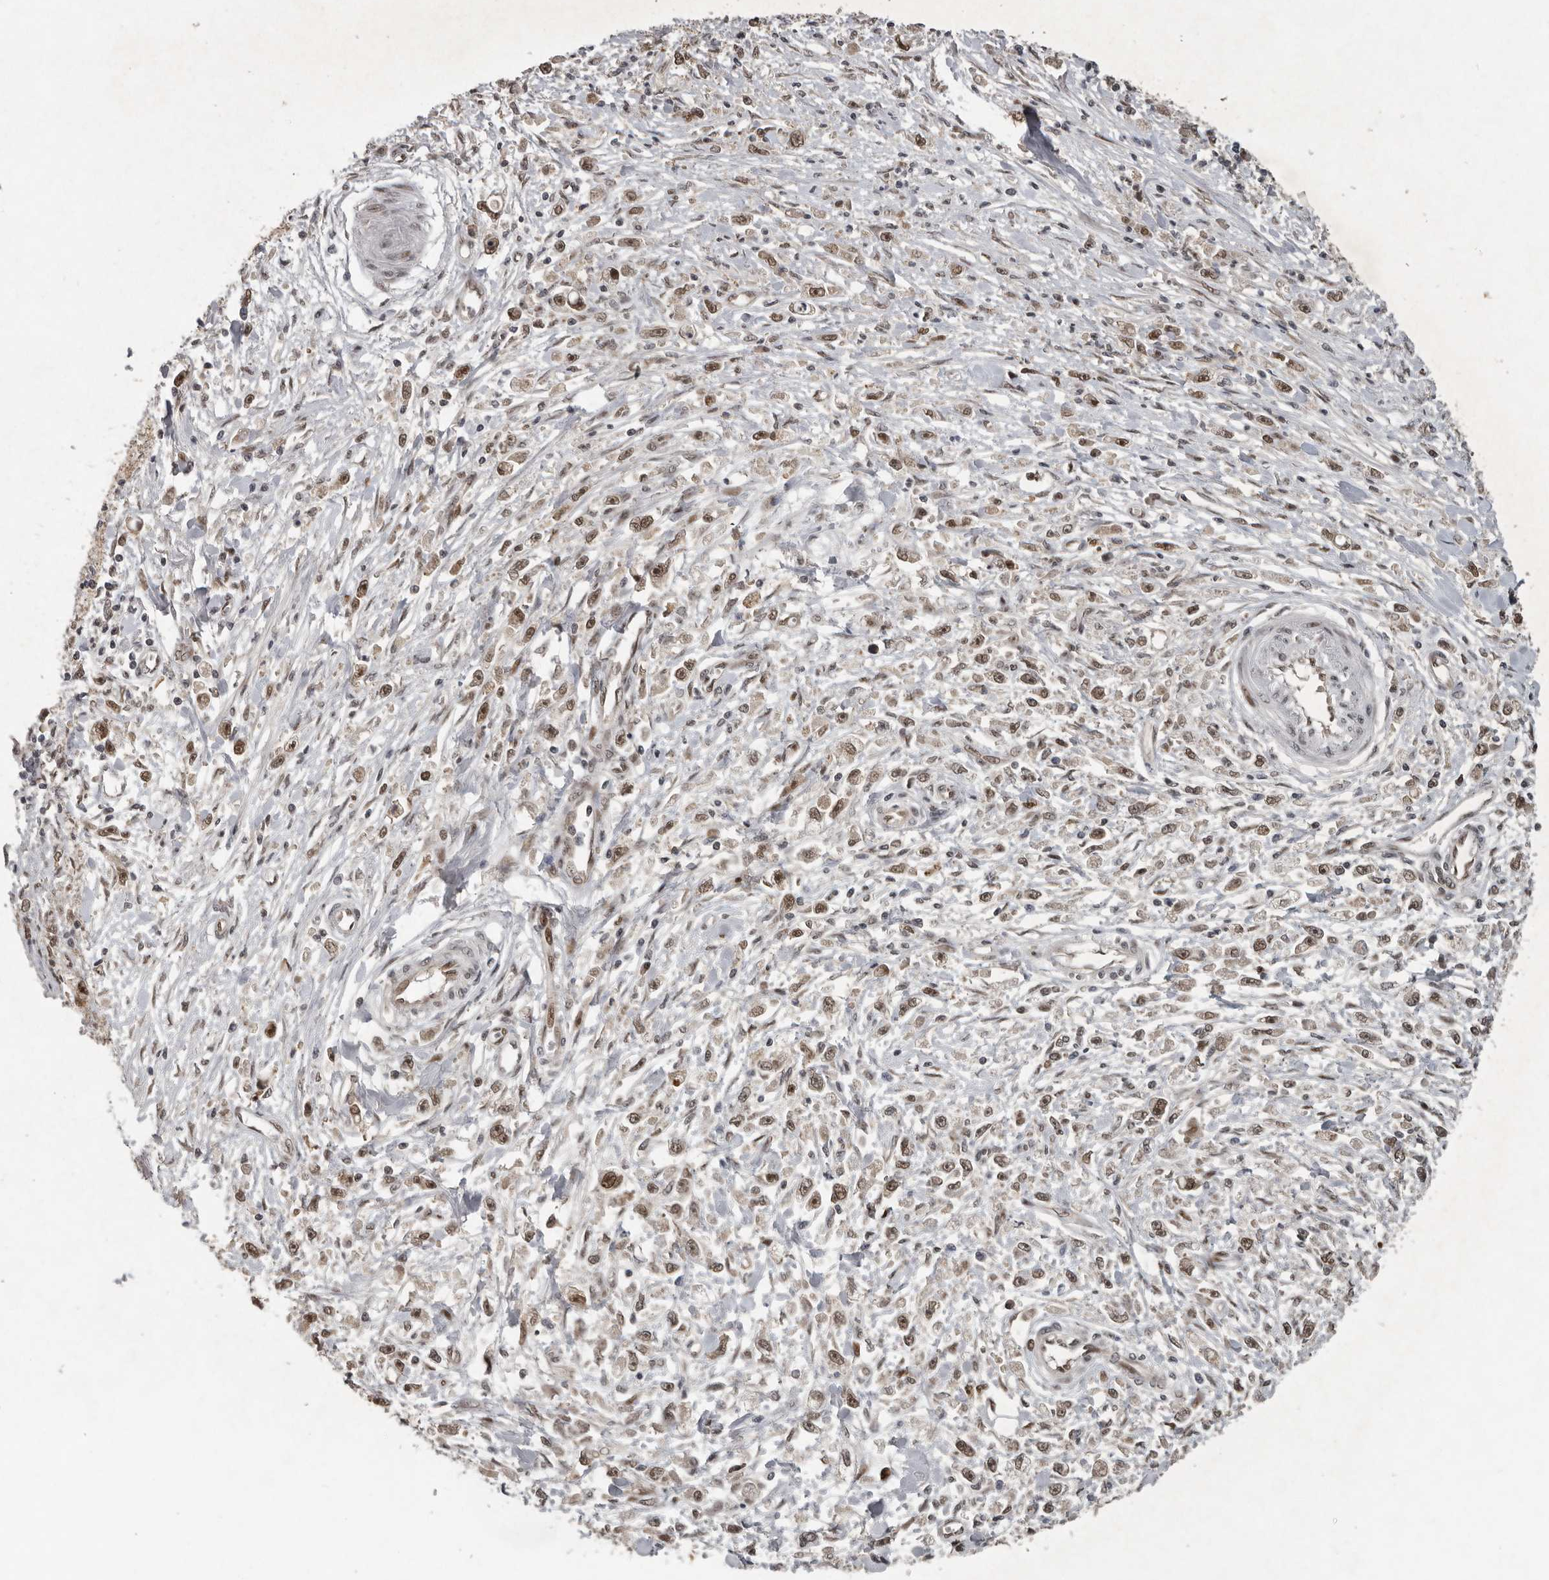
{"staining": {"intensity": "weak", "quantity": ">75%", "location": "nuclear"}, "tissue": "stomach cancer", "cell_type": "Tumor cells", "image_type": "cancer", "snomed": [{"axis": "morphology", "description": "Adenocarcinoma, NOS"}, {"axis": "topography", "description": "Stomach"}], "caption": "The histopathology image shows staining of adenocarcinoma (stomach), revealing weak nuclear protein expression (brown color) within tumor cells.", "gene": "CDC27", "patient": {"sex": "female", "age": 59}}